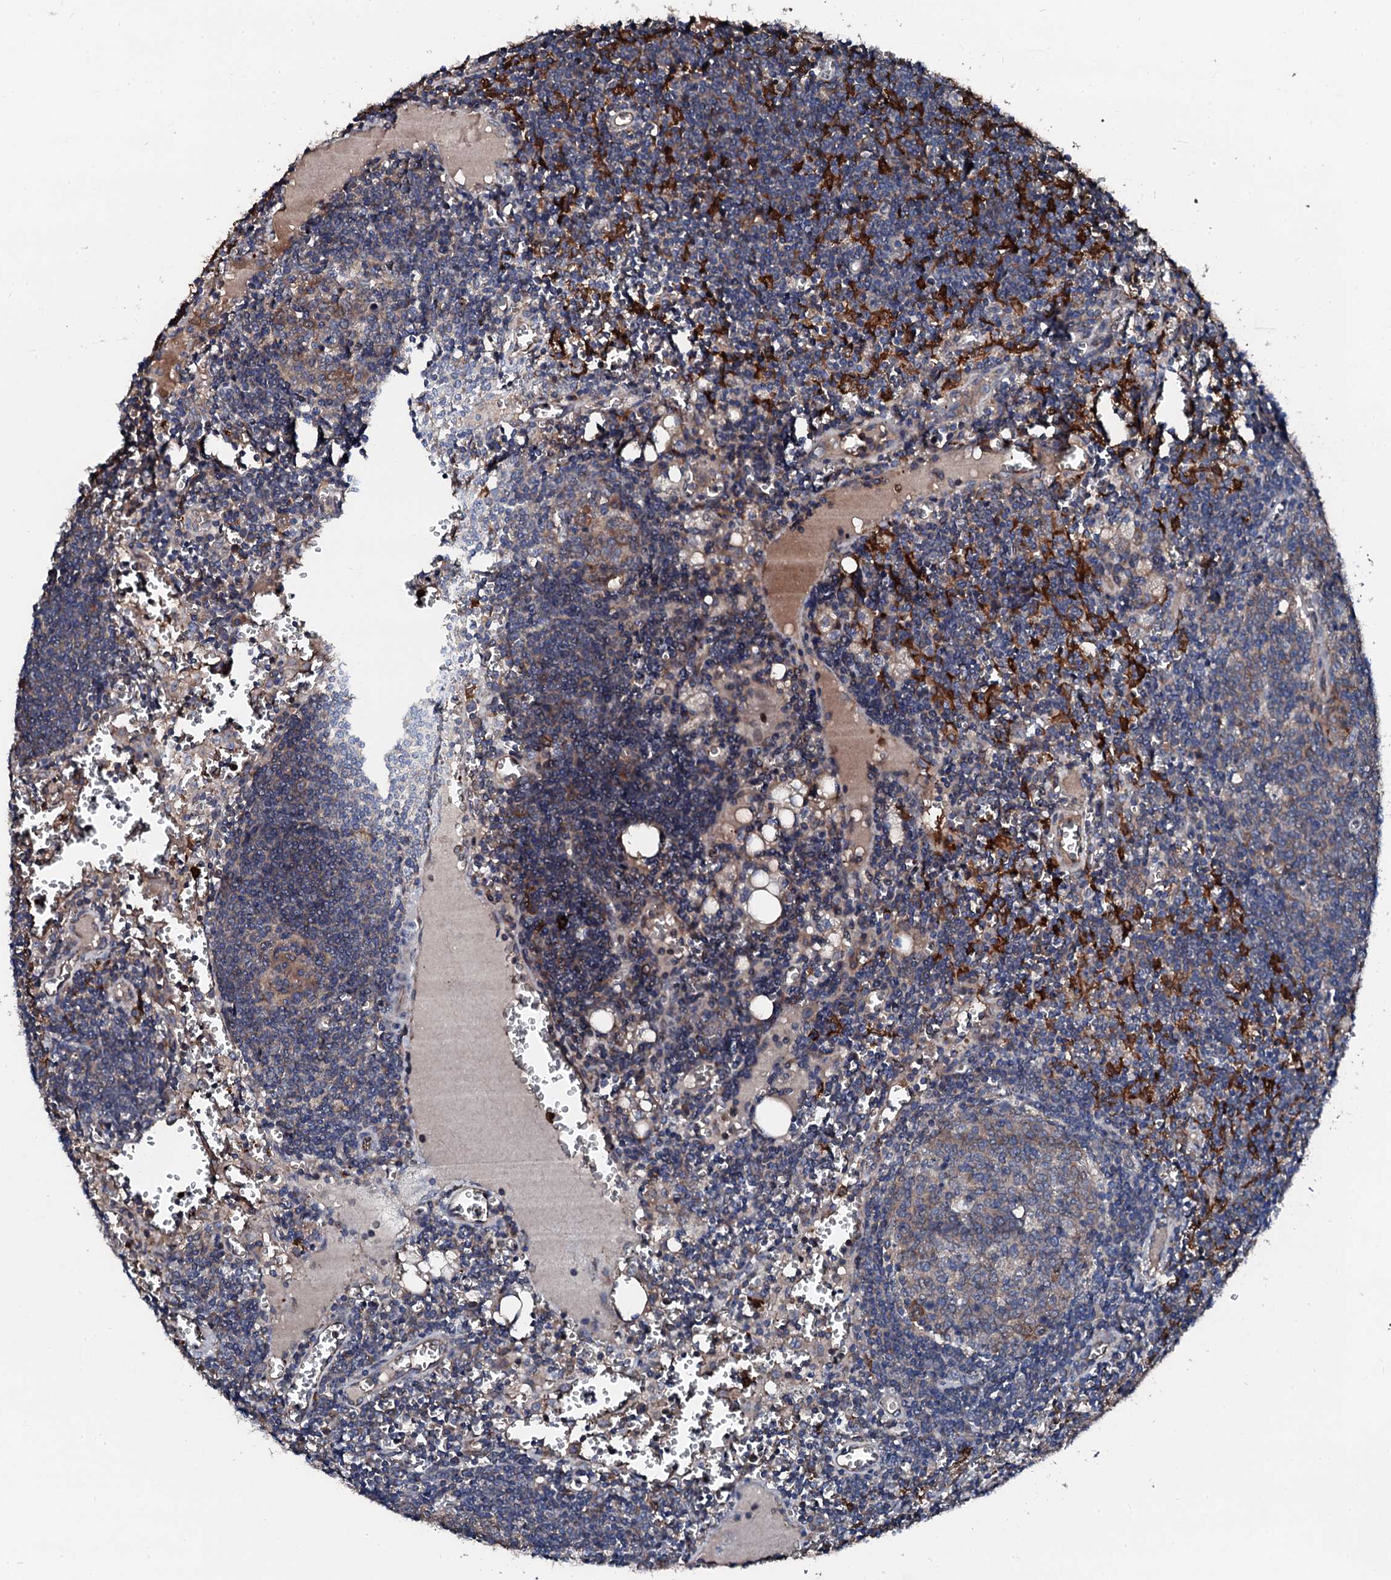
{"staining": {"intensity": "weak", "quantity": "<25%", "location": "cytoplasmic/membranous"}, "tissue": "lymph node", "cell_type": "Germinal center cells", "image_type": "normal", "snomed": [{"axis": "morphology", "description": "Normal tissue, NOS"}, {"axis": "topography", "description": "Lymph node"}], "caption": "This photomicrograph is of normal lymph node stained with immunohistochemistry (IHC) to label a protein in brown with the nuclei are counter-stained blue. There is no expression in germinal center cells.", "gene": "TRAFD1", "patient": {"sex": "female", "age": 73}}